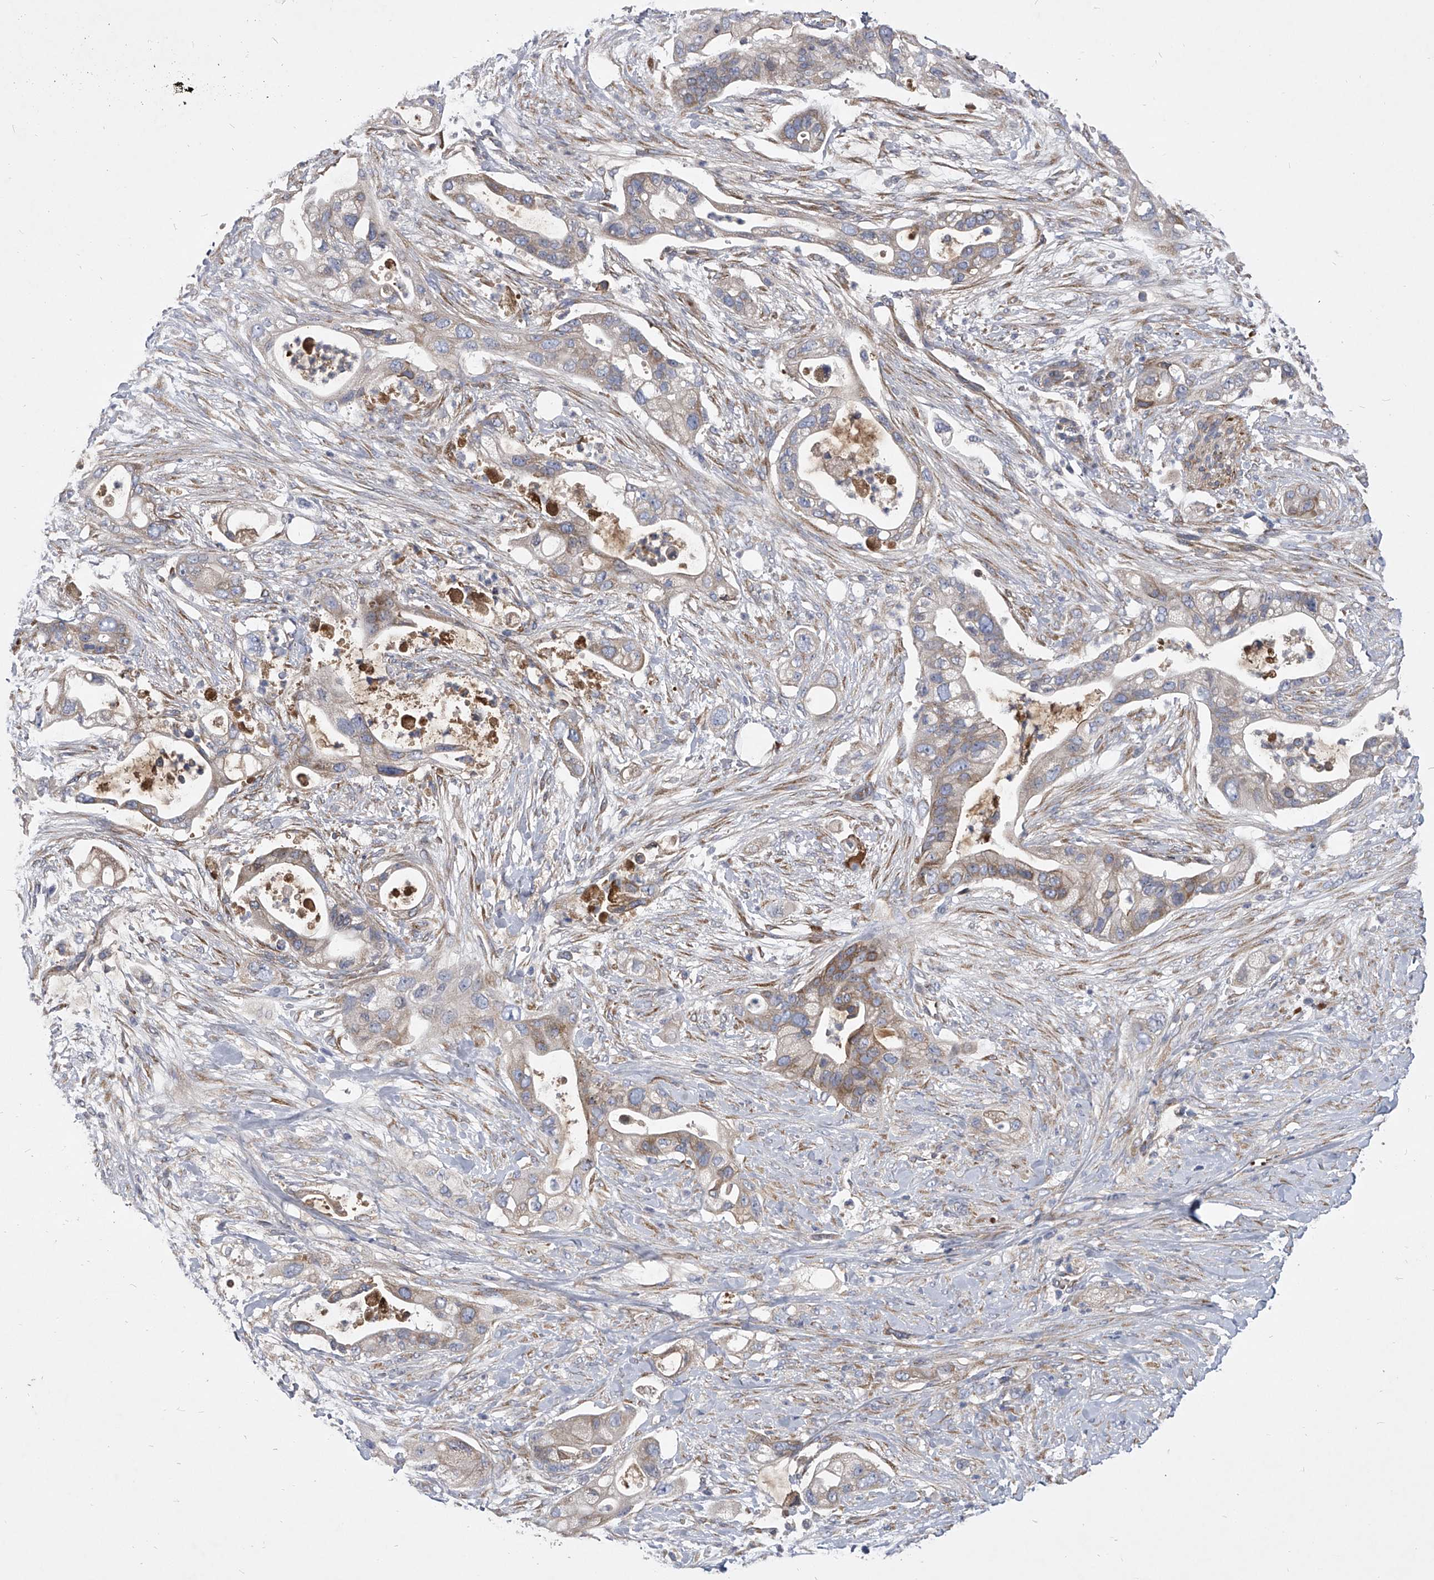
{"staining": {"intensity": "weak", "quantity": "25%-75%", "location": "cytoplasmic/membranous"}, "tissue": "pancreatic cancer", "cell_type": "Tumor cells", "image_type": "cancer", "snomed": [{"axis": "morphology", "description": "Adenocarcinoma, NOS"}, {"axis": "topography", "description": "Pancreas"}], "caption": "Protein expression analysis of human adenocarcinoma (pancreatic) reveals weak cytoplasmic/membranous staining in about 25%-75% of tumor cells.", "gene": "CCR4", "patient": {"sex": "male", "age": 53}}